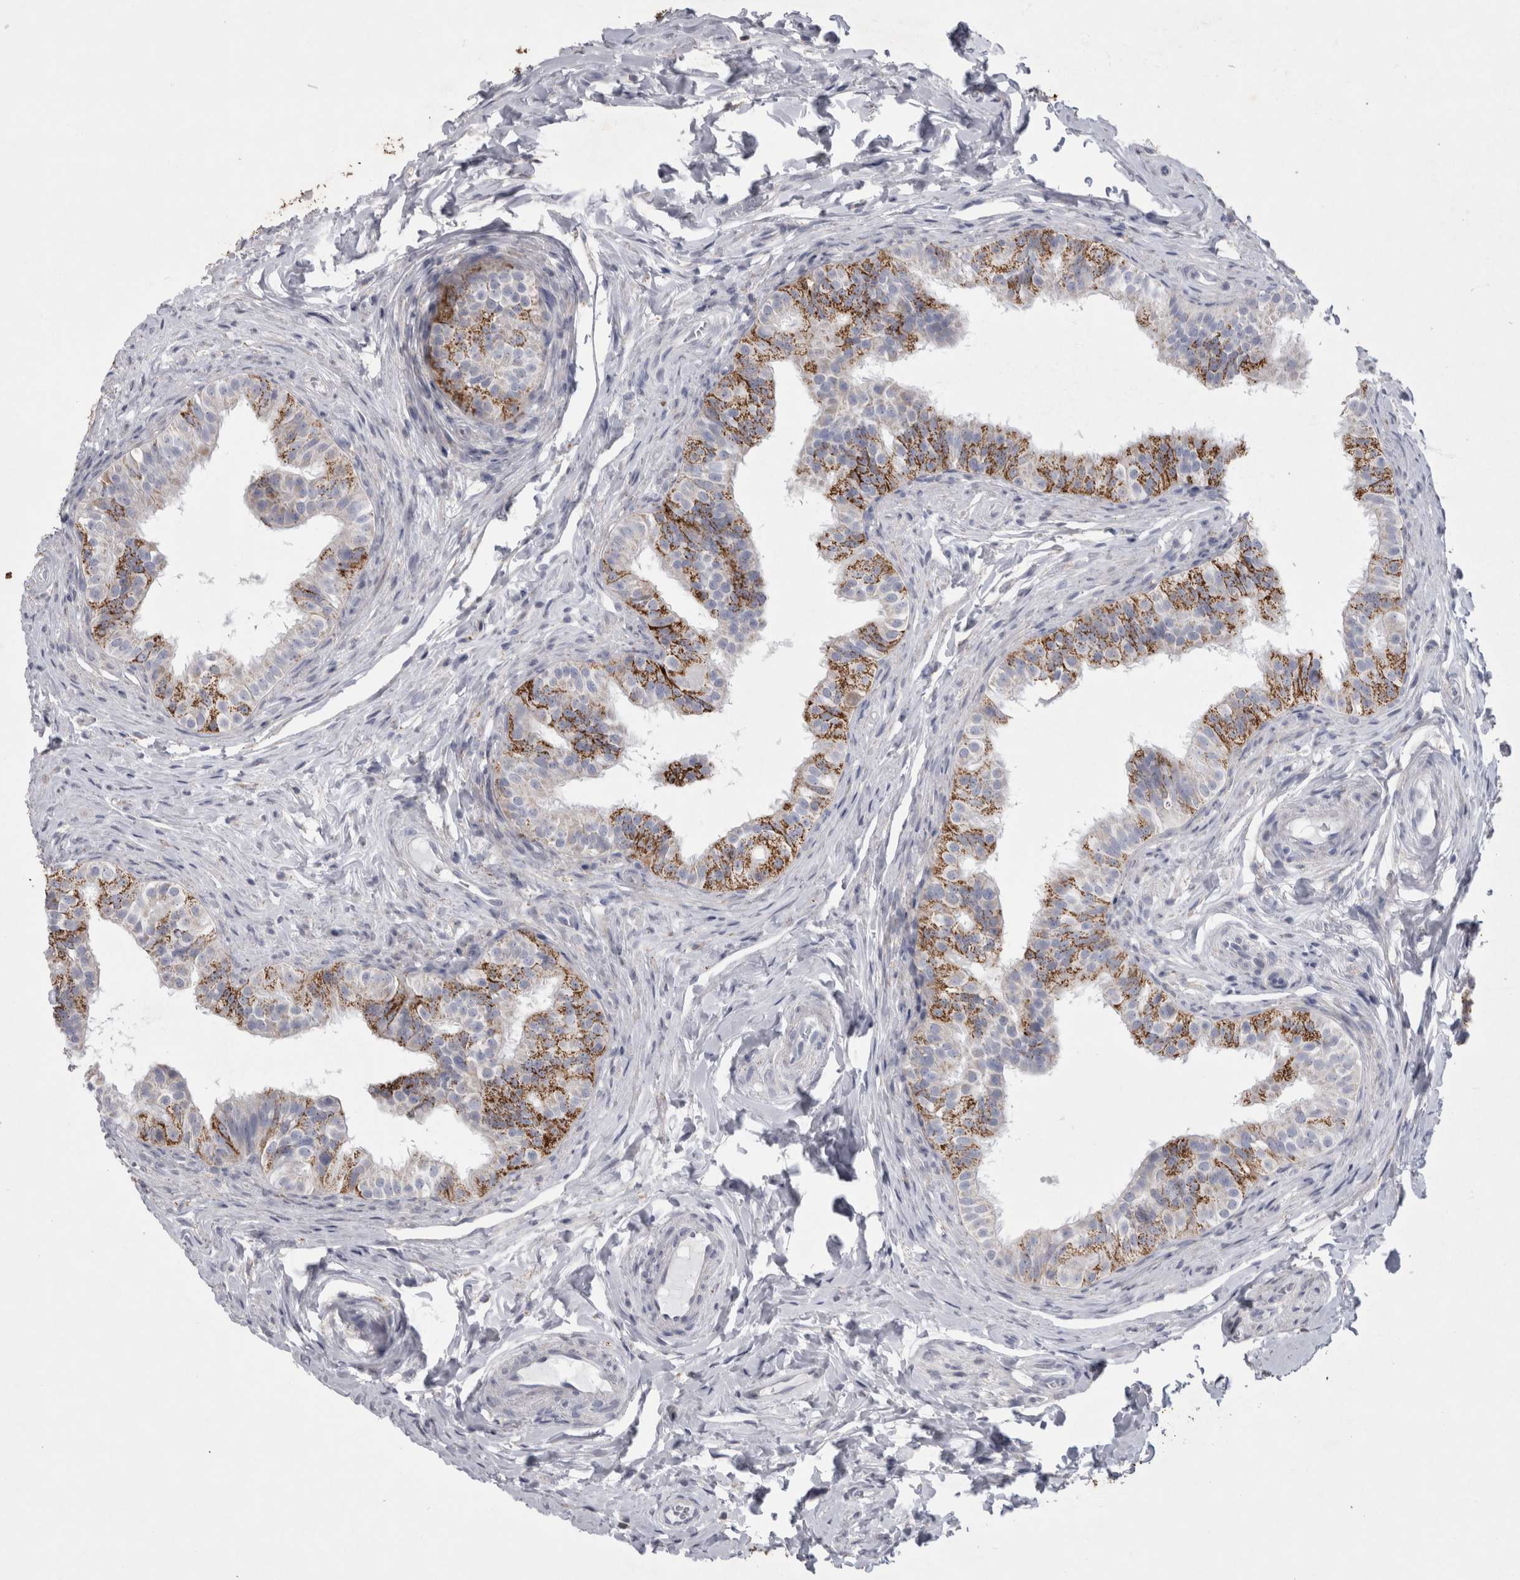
{"staining": {"intensity": "moderate", "quantity": "<25%", "location": "cytoplasmic/membranous"}, "tissue": "epididymis", "cell_type": "Glandular cells", "image_type": "normal", "snomed": [{"axis": "morphology", "description": "Normal tissue, NOS"}, {"axis": "topography", "description": "Epididymis"}], "caption": "Immunohistochemistry staining of benign epididymis, which demonstrates low levels of moderate cytoplasmic/membranous expression in about <25% of glandular cells indicating moderate cytoplasmic/membranous protein staining. The staining was performed using DAB (3,3'-diaminobenzidine) (brown) for protein detection and nuclei were counterstained in hematoxylin (blue).", "gene": "AGMAT", "patient": {"sex": "male", "age": 49}}